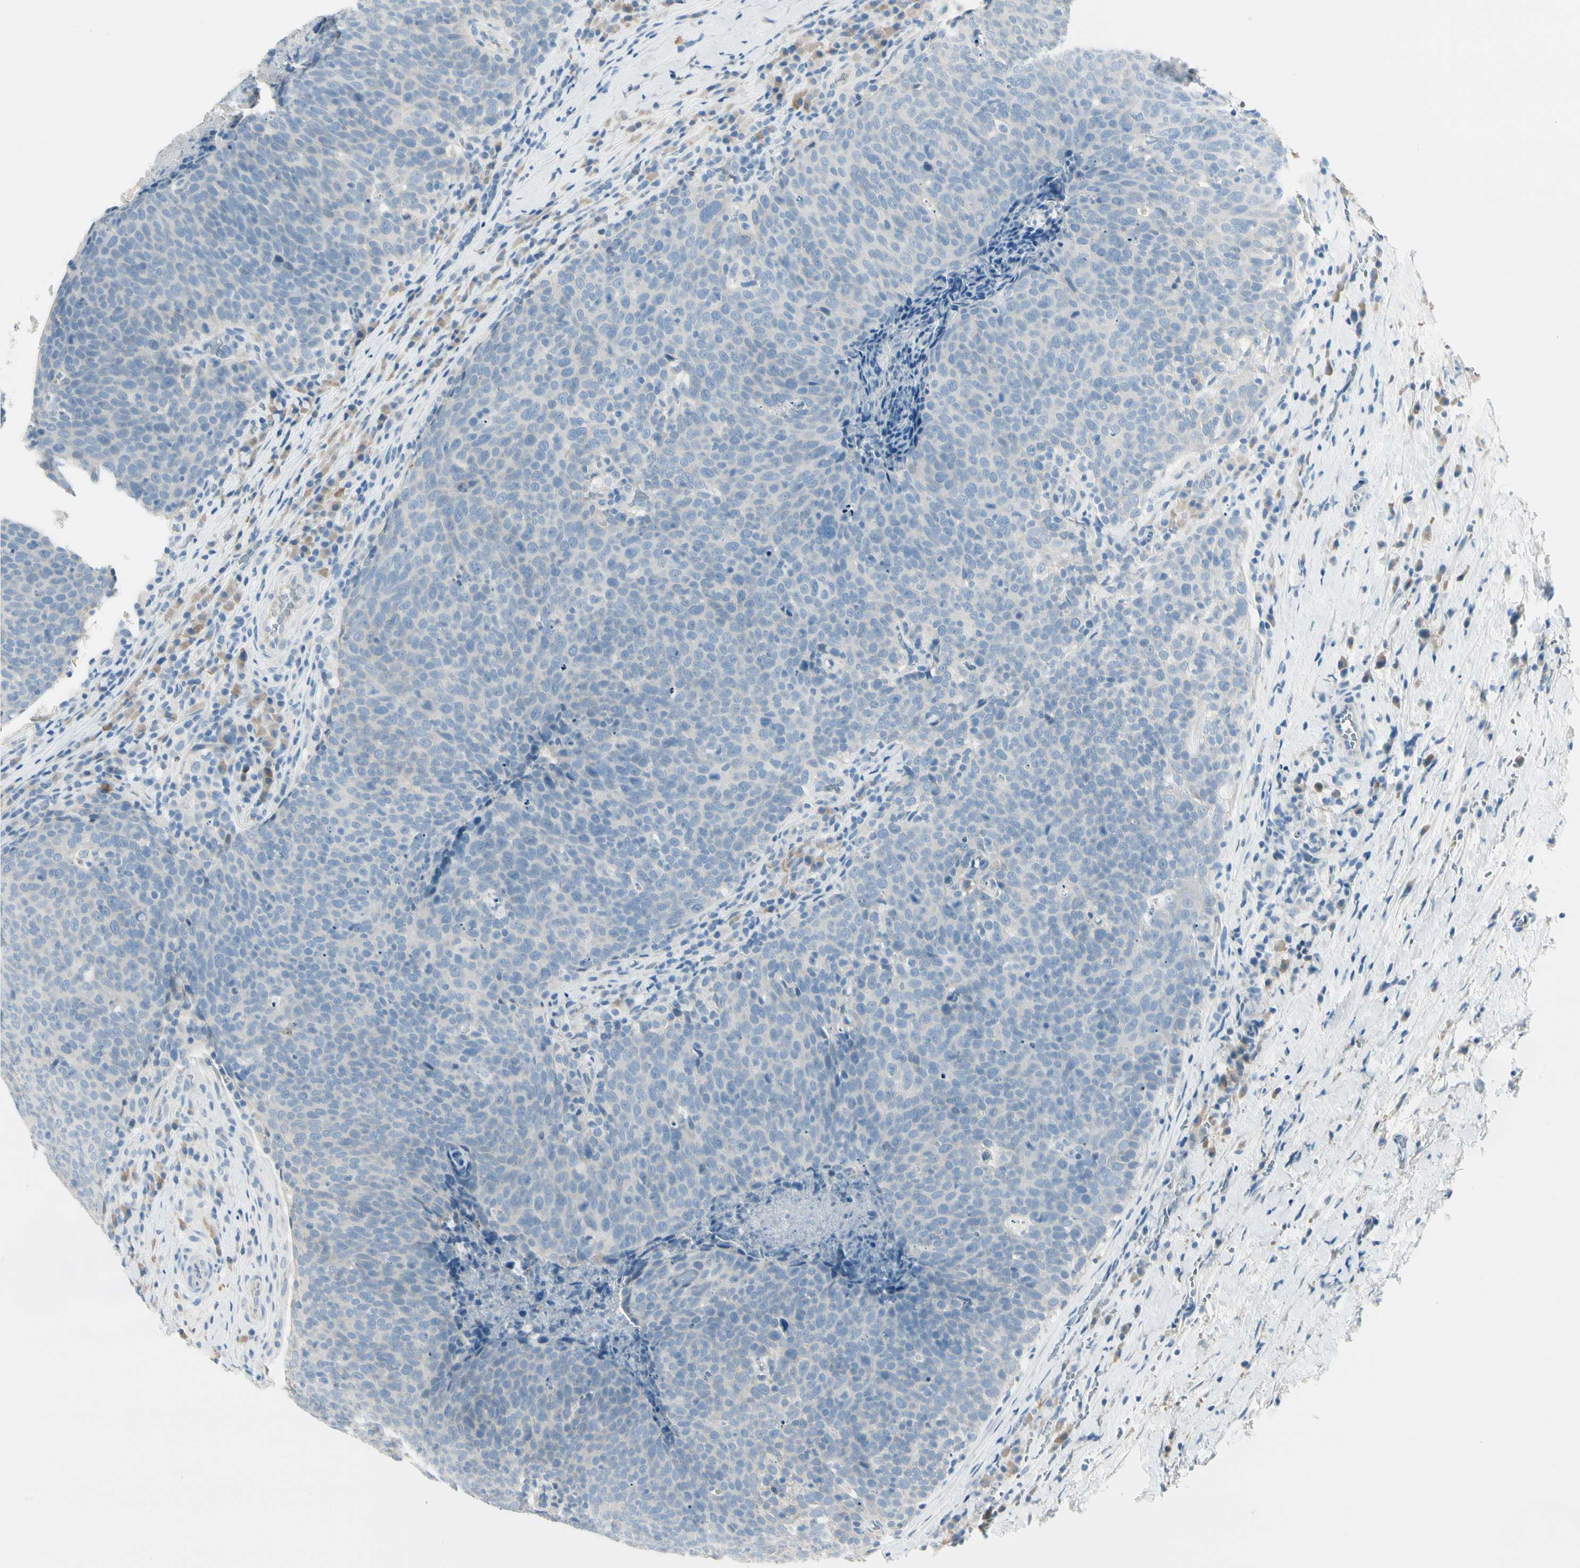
{"staining": {"intensity": "negative", "quantity": "none", "location": "none"}, "tissue": "head and neck cancer", "cell_type": "Tumor cells", "image_type": "cancer", "snomed": [{"axis": "morphology", "description": "Squamous cell carcinoma, NOS"}, {"axis": "morphology", "description": "Squamous cell carcinoma, metastatic, NOS"}, {"axis": "topography", "description": "Lymph node"}, {"axis": "topography", "description": "Head-Neck"}], "caption": "Tumor cells show no significant protein staining in squamous cell carcinoma (head and neck).", "gene": "SLC6A15", "patient": {"sex": "male", "age": 62}}